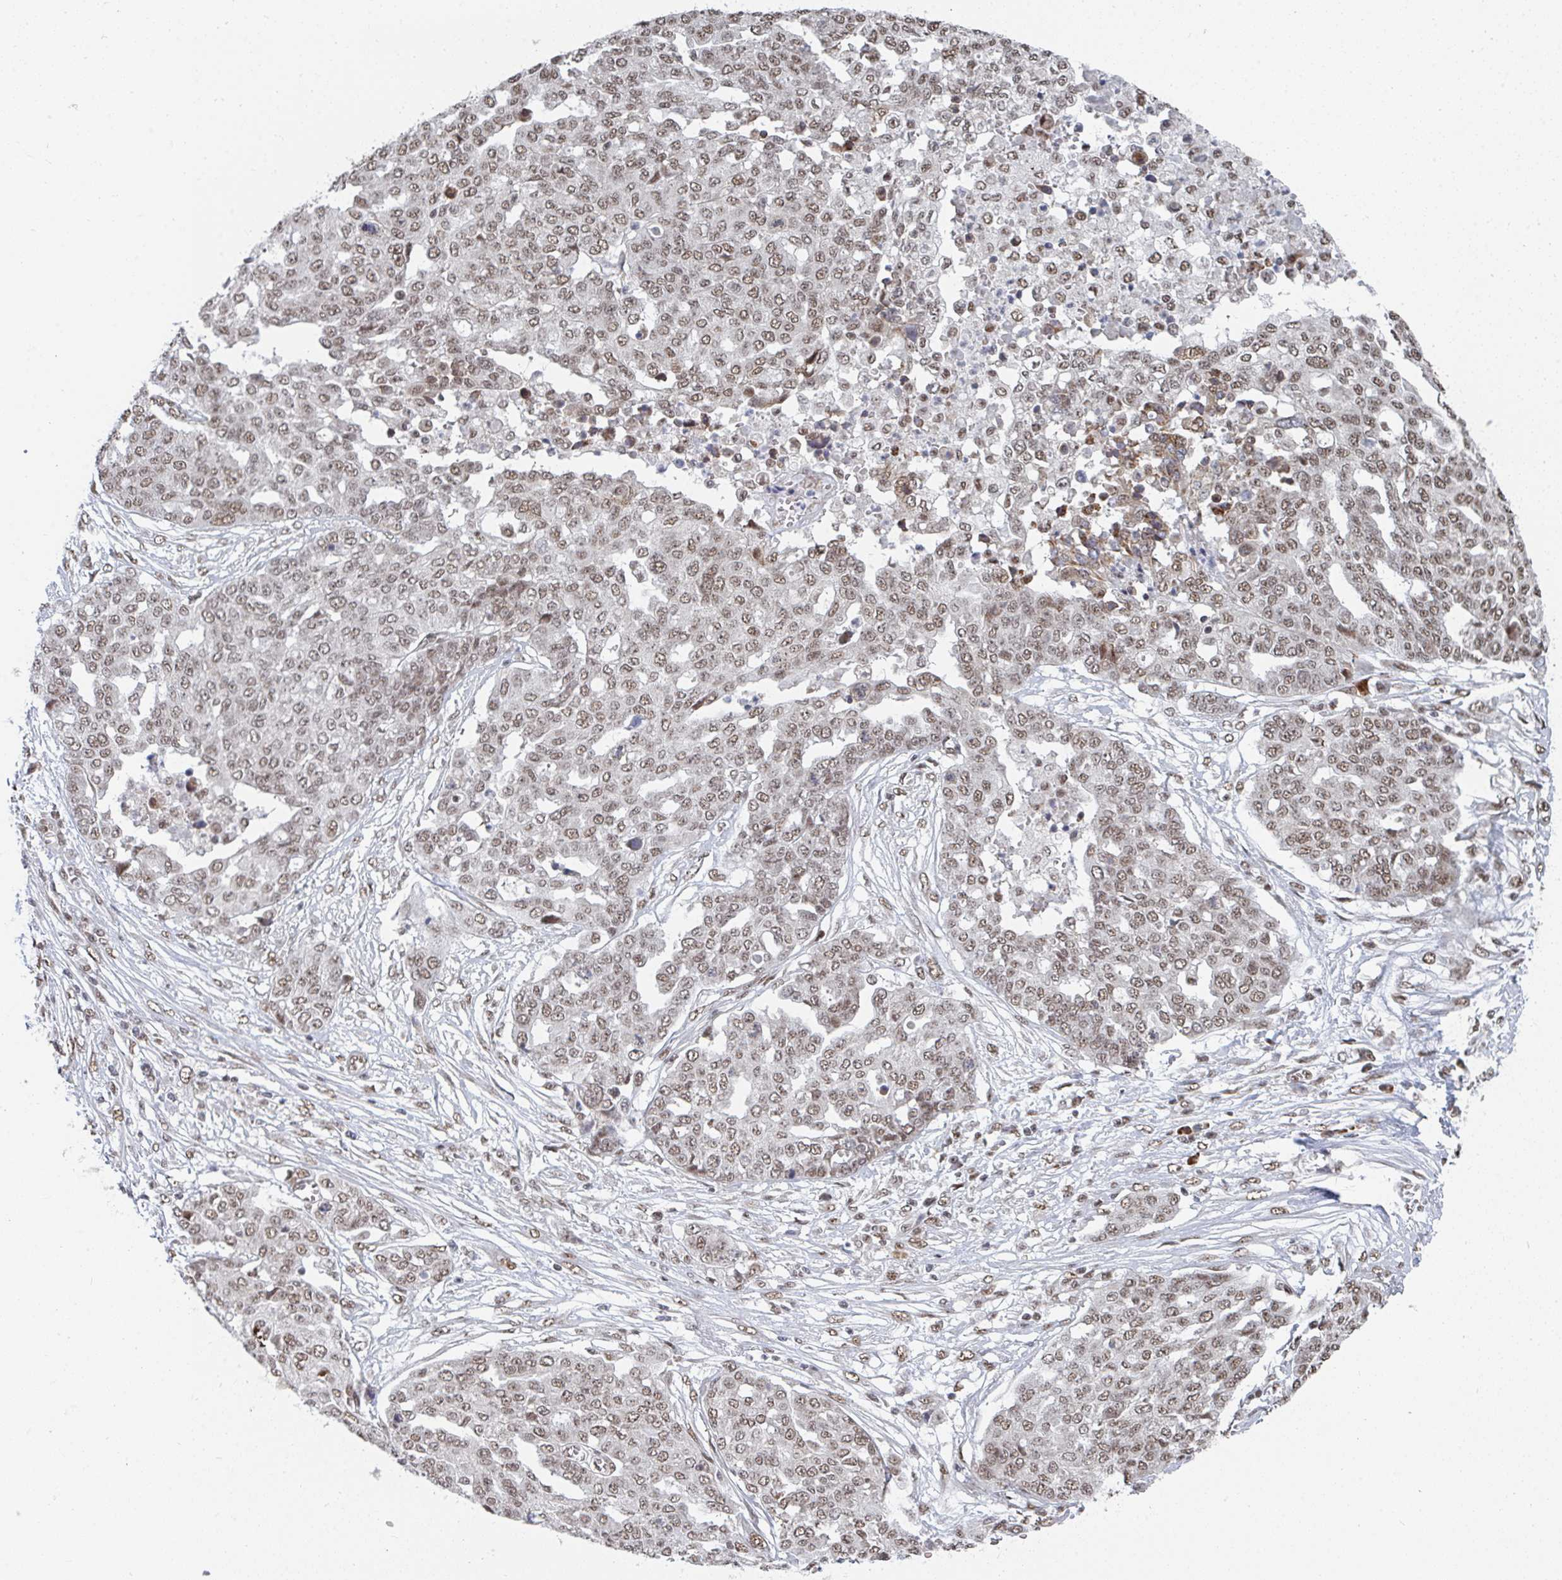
{"staining": {"intensity": "weak", "quantity": ">75%", "location": "nuclear"}, "tissue": "ovarian cancer", "cell_type": "Tumor cells", "image_type": "cancer", "snomed": [{"axis": "morphology", "description": "Cystadenocarcinoma, serous, NOS"}, {"axis": "topography", "description": "Soft tissue"}, {"axis": "topography", "description": "Ovary"}], "caption": "Protein expression analysis of ovarian cancer (serous cystadenocarcinoma) exhibits weak nuclear staining in approximately >75% of tumor cells.", "gene": "MBNL1", "patient": {"sex": "female", "age": 57}}